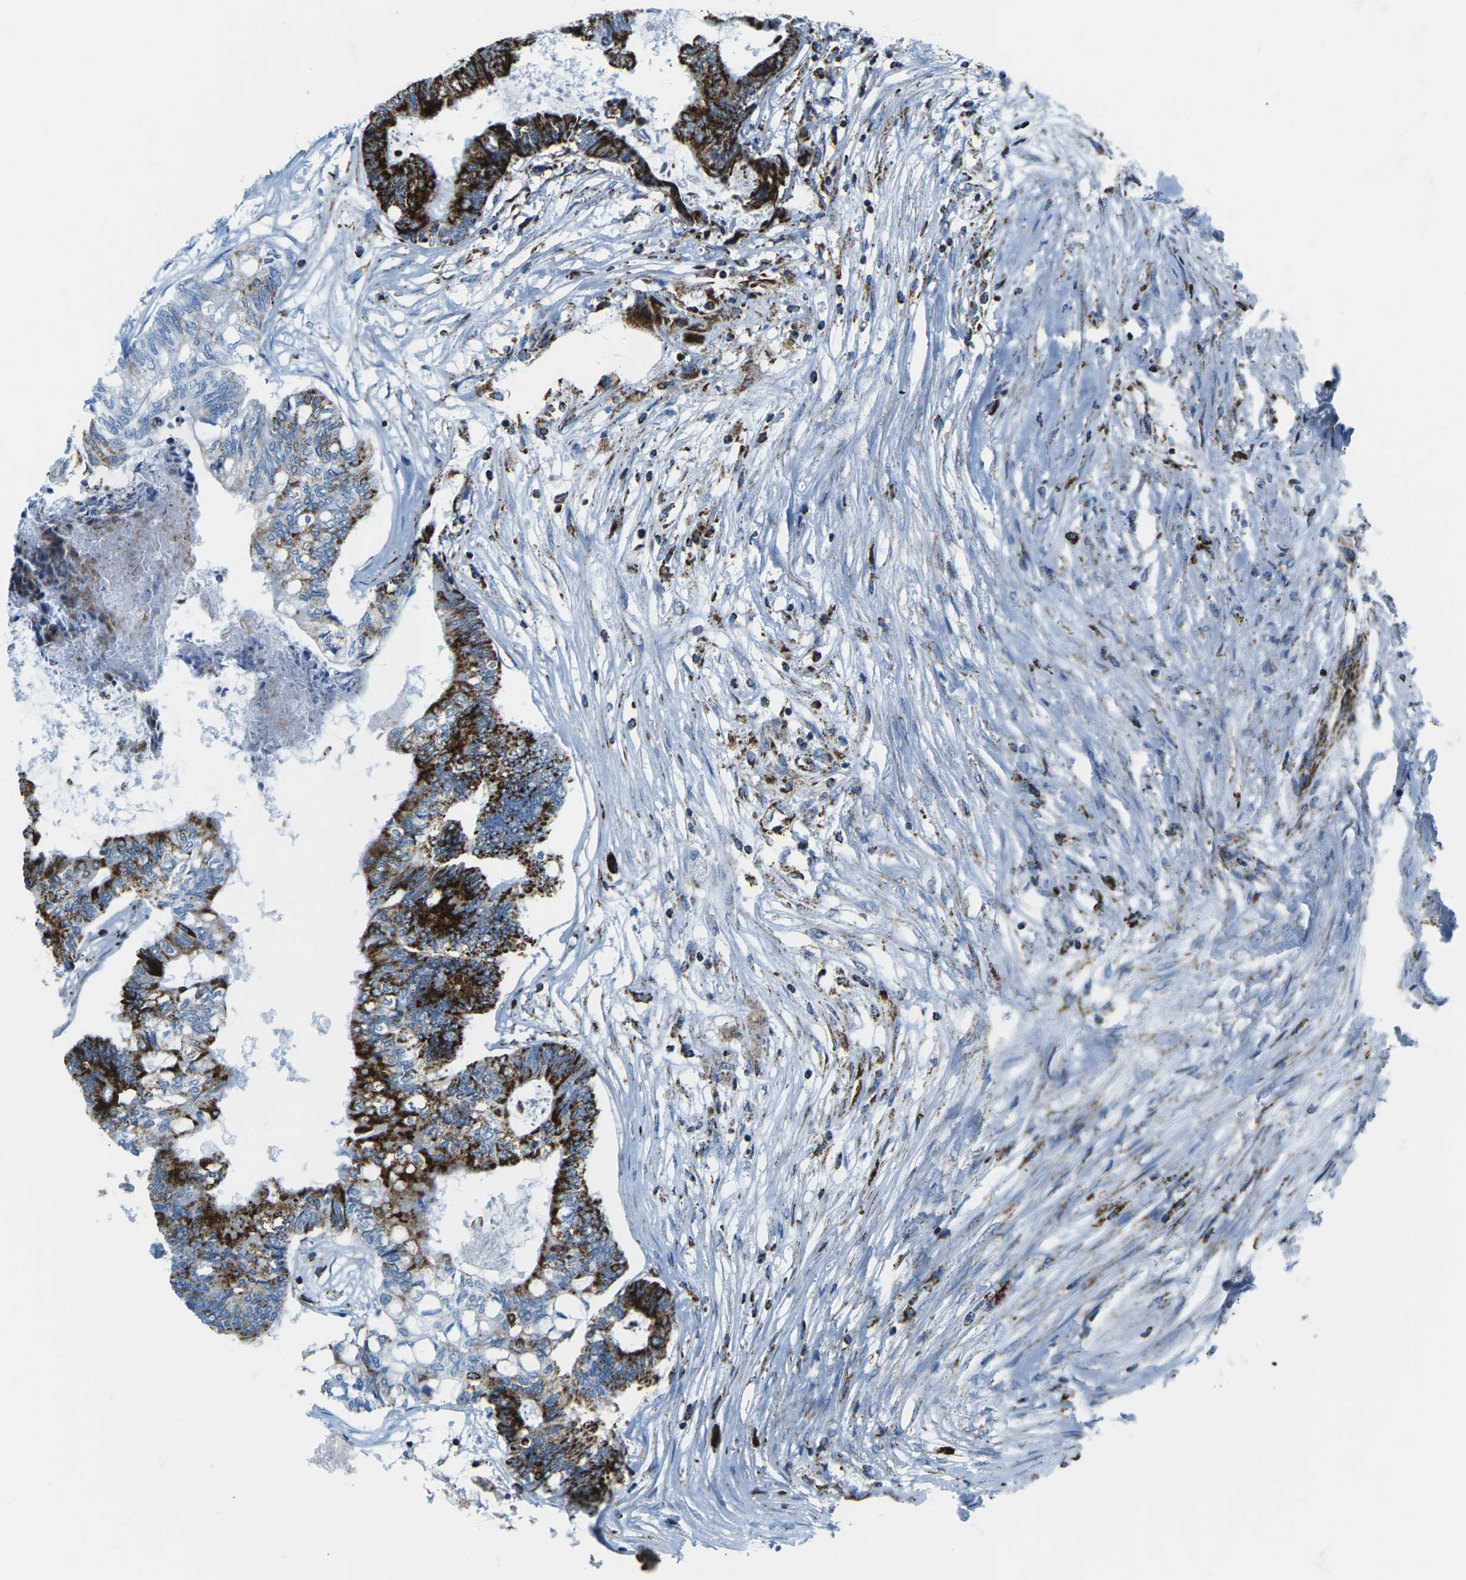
{"staining": {"intensity": "strong", "quantity": ">75%", "location": "cytoplasmic/membranous"}, "tissue": "colorectal cancer", "cell_type": "Tumor cells", "image_type": "cancer", "snomed": [{"axis": "morphology", "description": "Adenocarcinoma, NOS"}, {"axis": "topography", "description": "Rectum"}], "caption": "A brown stain shows strong cytoplasmic/membranous positivity of a protein in colorectal cancer tumor cells.", "gene": "COX6C", "patient": {"sex": "male", "age": 63}}